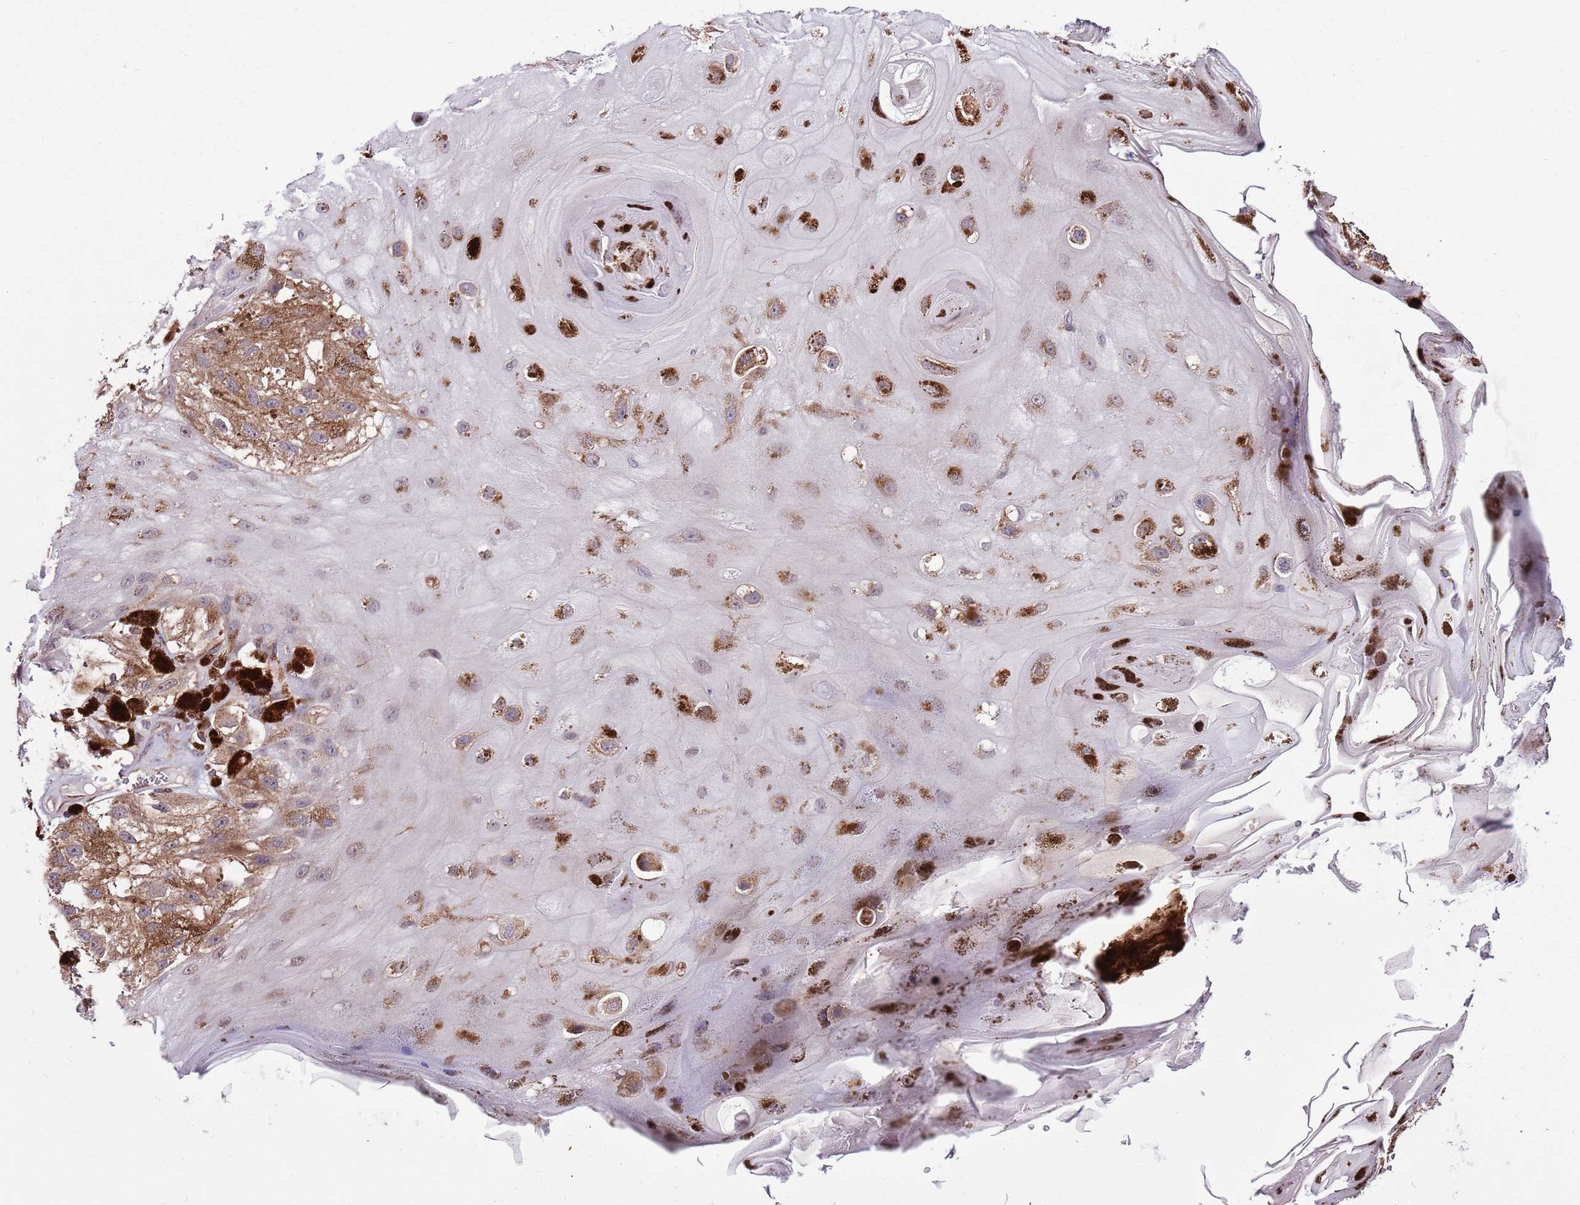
{"staining": {"intensity": "moderate", "quantity": ">75%", "location": "cytoplasmic/membranous"}, "tissue": "melanoma", "cell_type": "Tumor cells", "image_type": "cancer", "snomed": [{"axis": "morphology", "description": "Malignant melanoma, NOS"}, {"axis": "topography", "description": "Skin"}], "caption": "Immunohistochemistry (IHC) (DAB) staining of human malignant melanoma reveals moderate cytoplasmic/membranous protein positivity in about >75% of tumor cells.", "gene": "SMG1", "patient": {"sex": "male", "age": 88}}